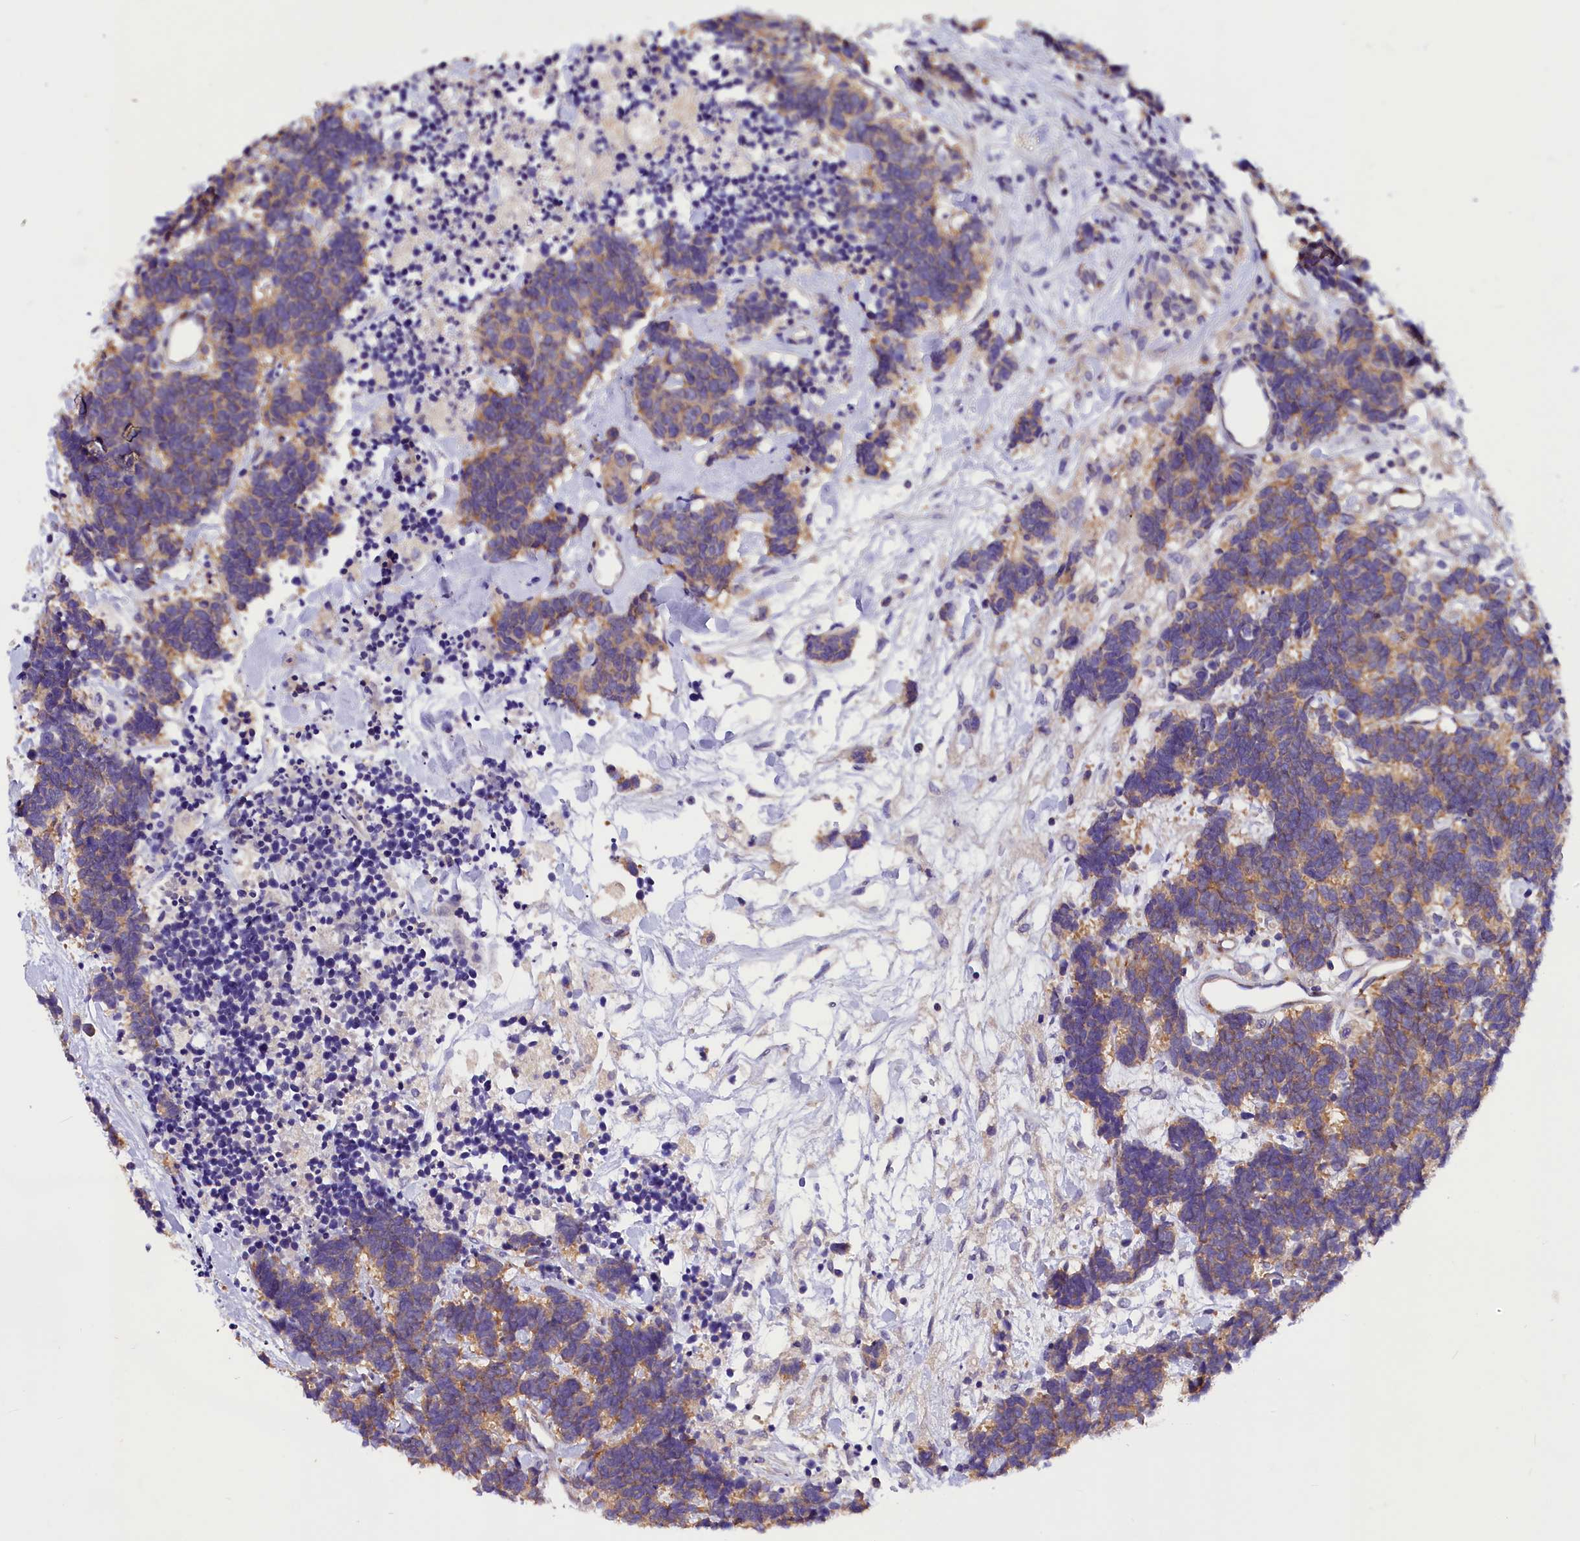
{"staining": {"intensity": "moderate", "quantity": ">75%", "location": "cytoplasmic/membranous"}, "tissue": "carcinoid", "cell_type": "Tumor cells", "image_type": "cancer", "snomed": [{"axis": "morphology", "description": "Carcinoma, NOS"}, {"axis": "morphology", "description": "Carcinoid, malignant, NOS"}, {"axis": "topography", "description": "Urinary bladder"}], "caption": "Immunohistochemistry (IHC) histopathology image of neoplastic tissue: carcinoid stained using immunohistochemistry displays medium levels of moderate protein expression localized specifically in the cytoplasmic/membranous of tumor cells, appearing as a cytoplasmic/membranous brown color.", "gene": "AP3B2", "patient": {"sex": "male", "age": 57}}